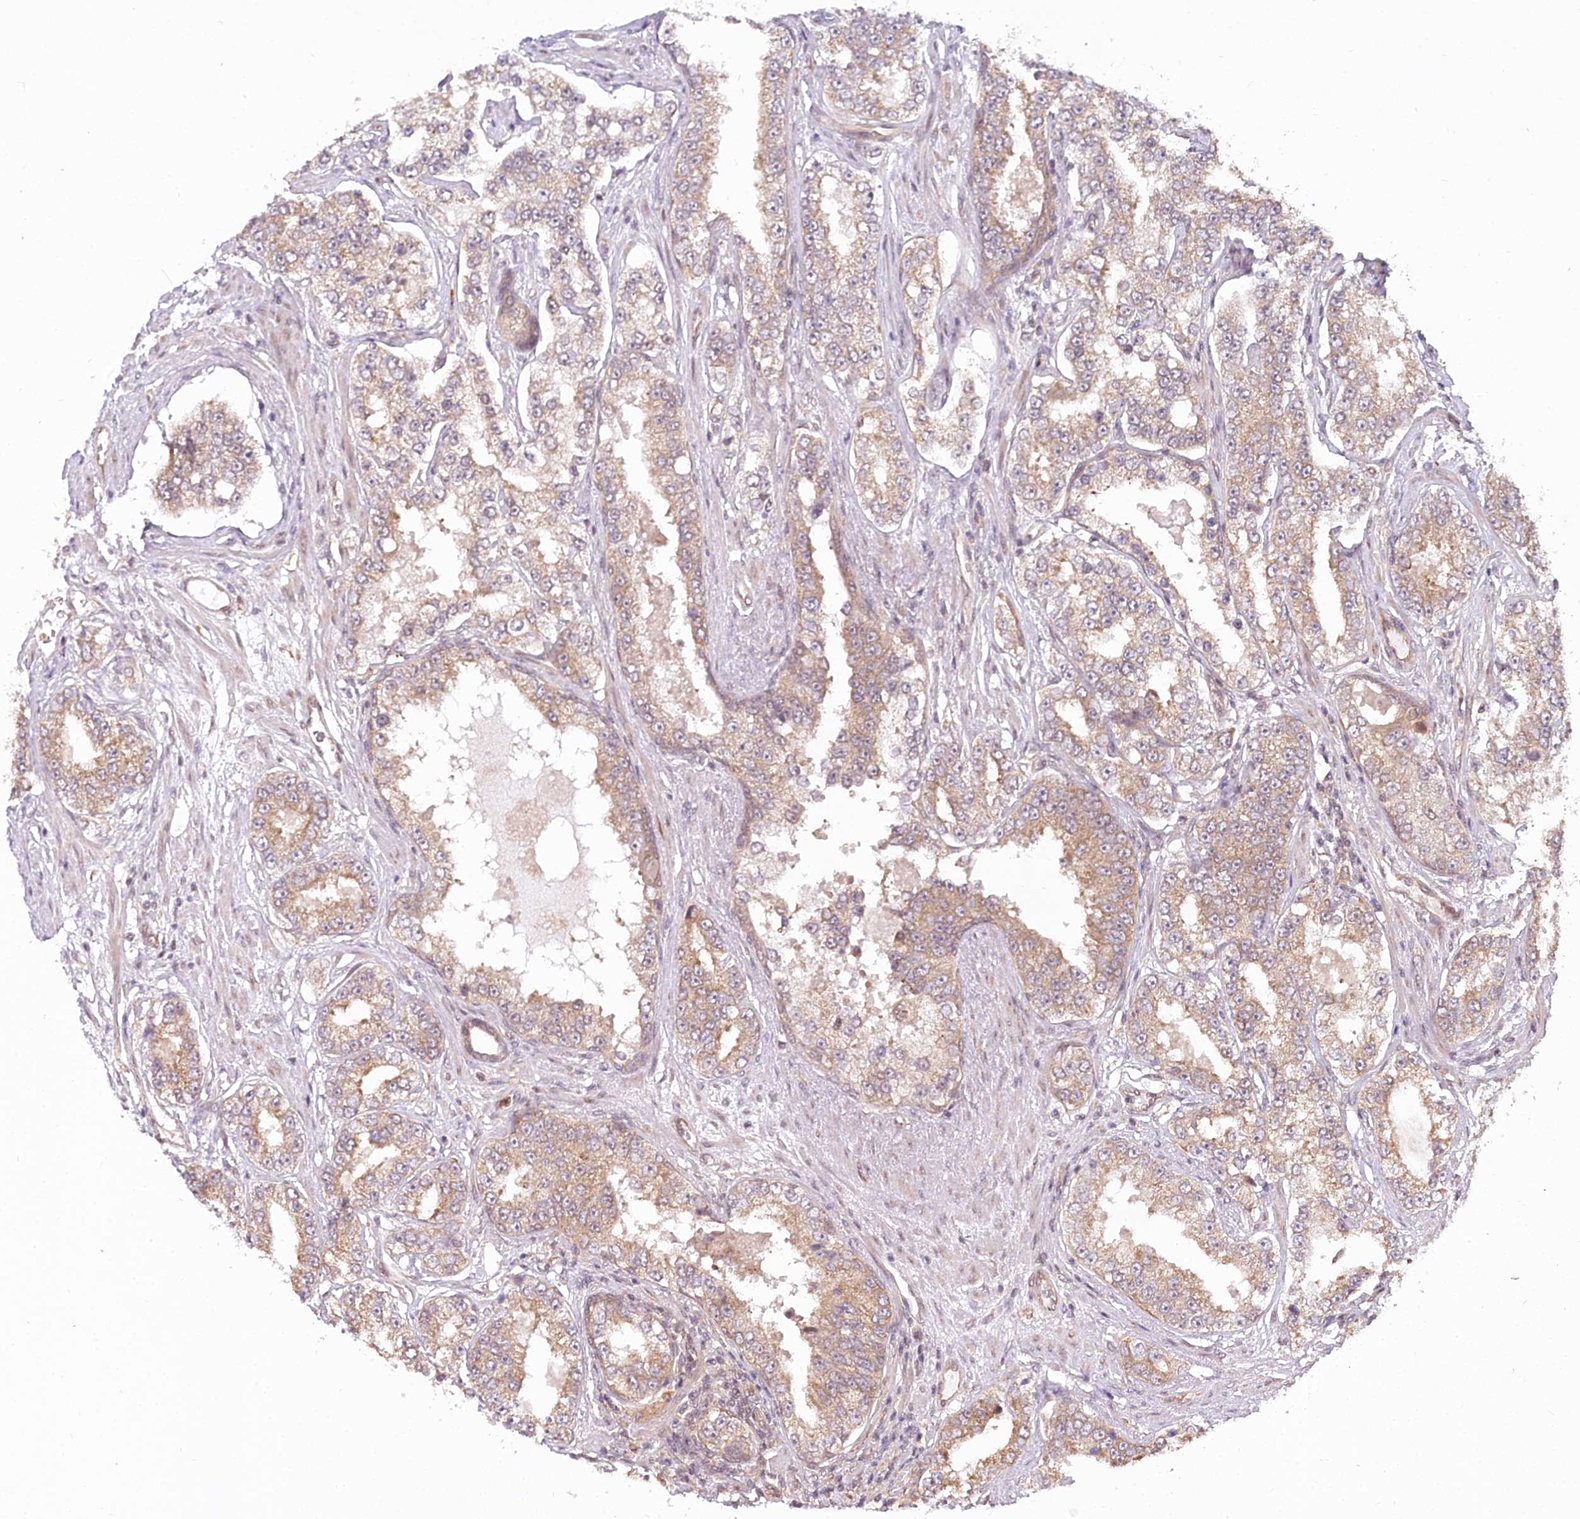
{"staining": {"intensity": "moderate", "quantity": "25%-75%", "location": "cytoplasmic/membranous"}, "tissue": "prostate cancer", "cell_type": "Tumor cells", "image_type": "cancer", "snomed": [{"axis": "morphology", "description": "Normal tissue, NOS"}, {"axis": "morphology", "description": "Adenocarcinoma, High grade"}, {"axis": "topography", "description": "Prostate"}], "caption": "A brown stain highlights moderate cytoplasmic/membranous staining of a protein in prostate adenocarcinoma (high-grade) tumor cells. (brown staining indicates protein expression, while blue staining denotes nuclei).", "gene": "CEP70", "patient": {"sex": "male", "age": 83}}